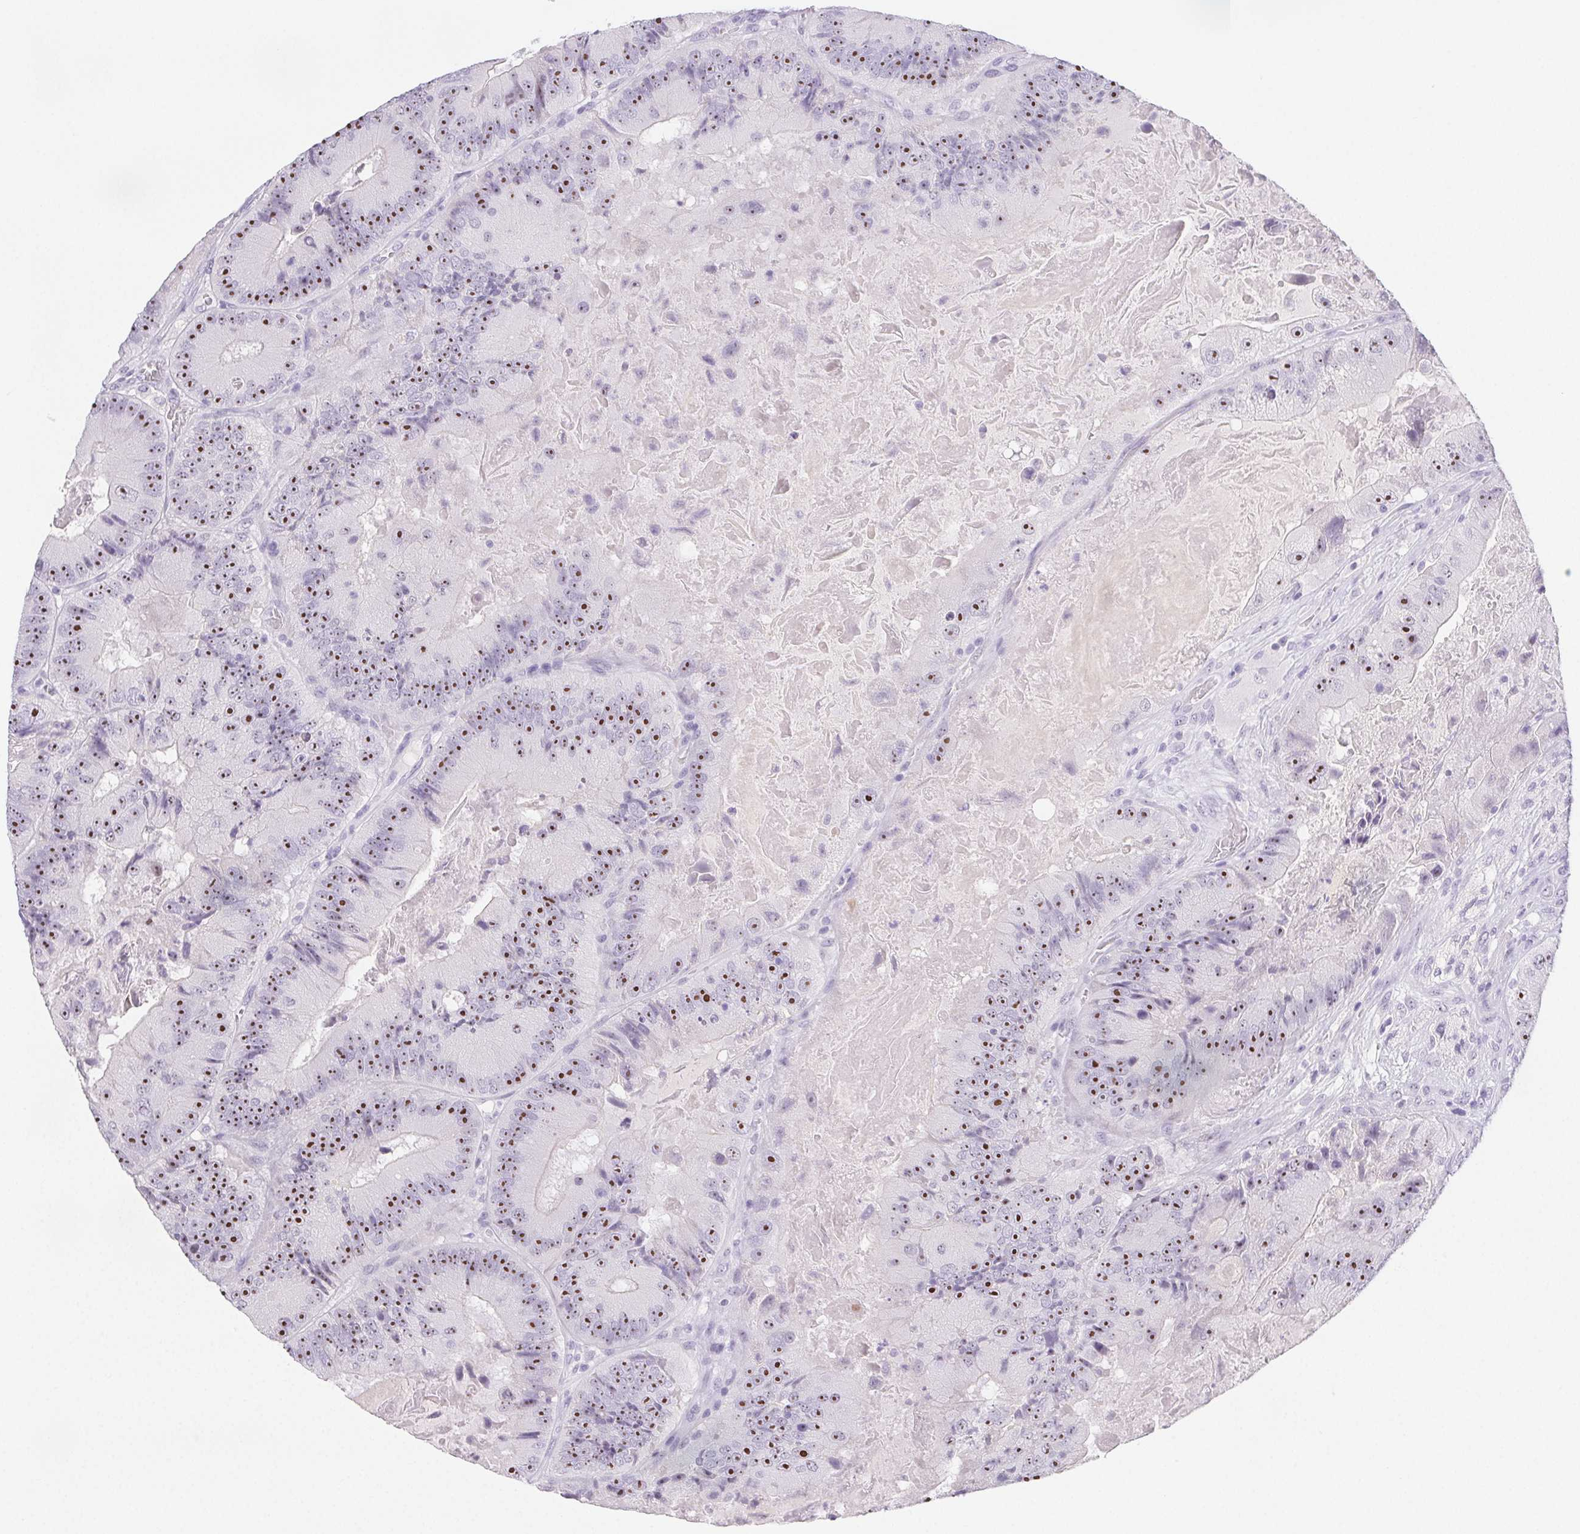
{"staining": {"intensity": "strong", "quantity": ">75%", "location": "nuclear"}, "tissue": "colorectal cancer", "cell_type": "Tumor cells", "image_type": "cancer", "snomed": [{"axis": "morphology", "description": "Adenocarcinoma, NOS"}, {"axis": "topography", "description": "Colon"}], "caption": "Brown immunohistochemical staining in colorectal adenocarcinoma displays strong nuclear staining in approximately >75% of tumor cells.", "gene": "ST8SIA3", "patient": {"sex": "female", "age": 86}}